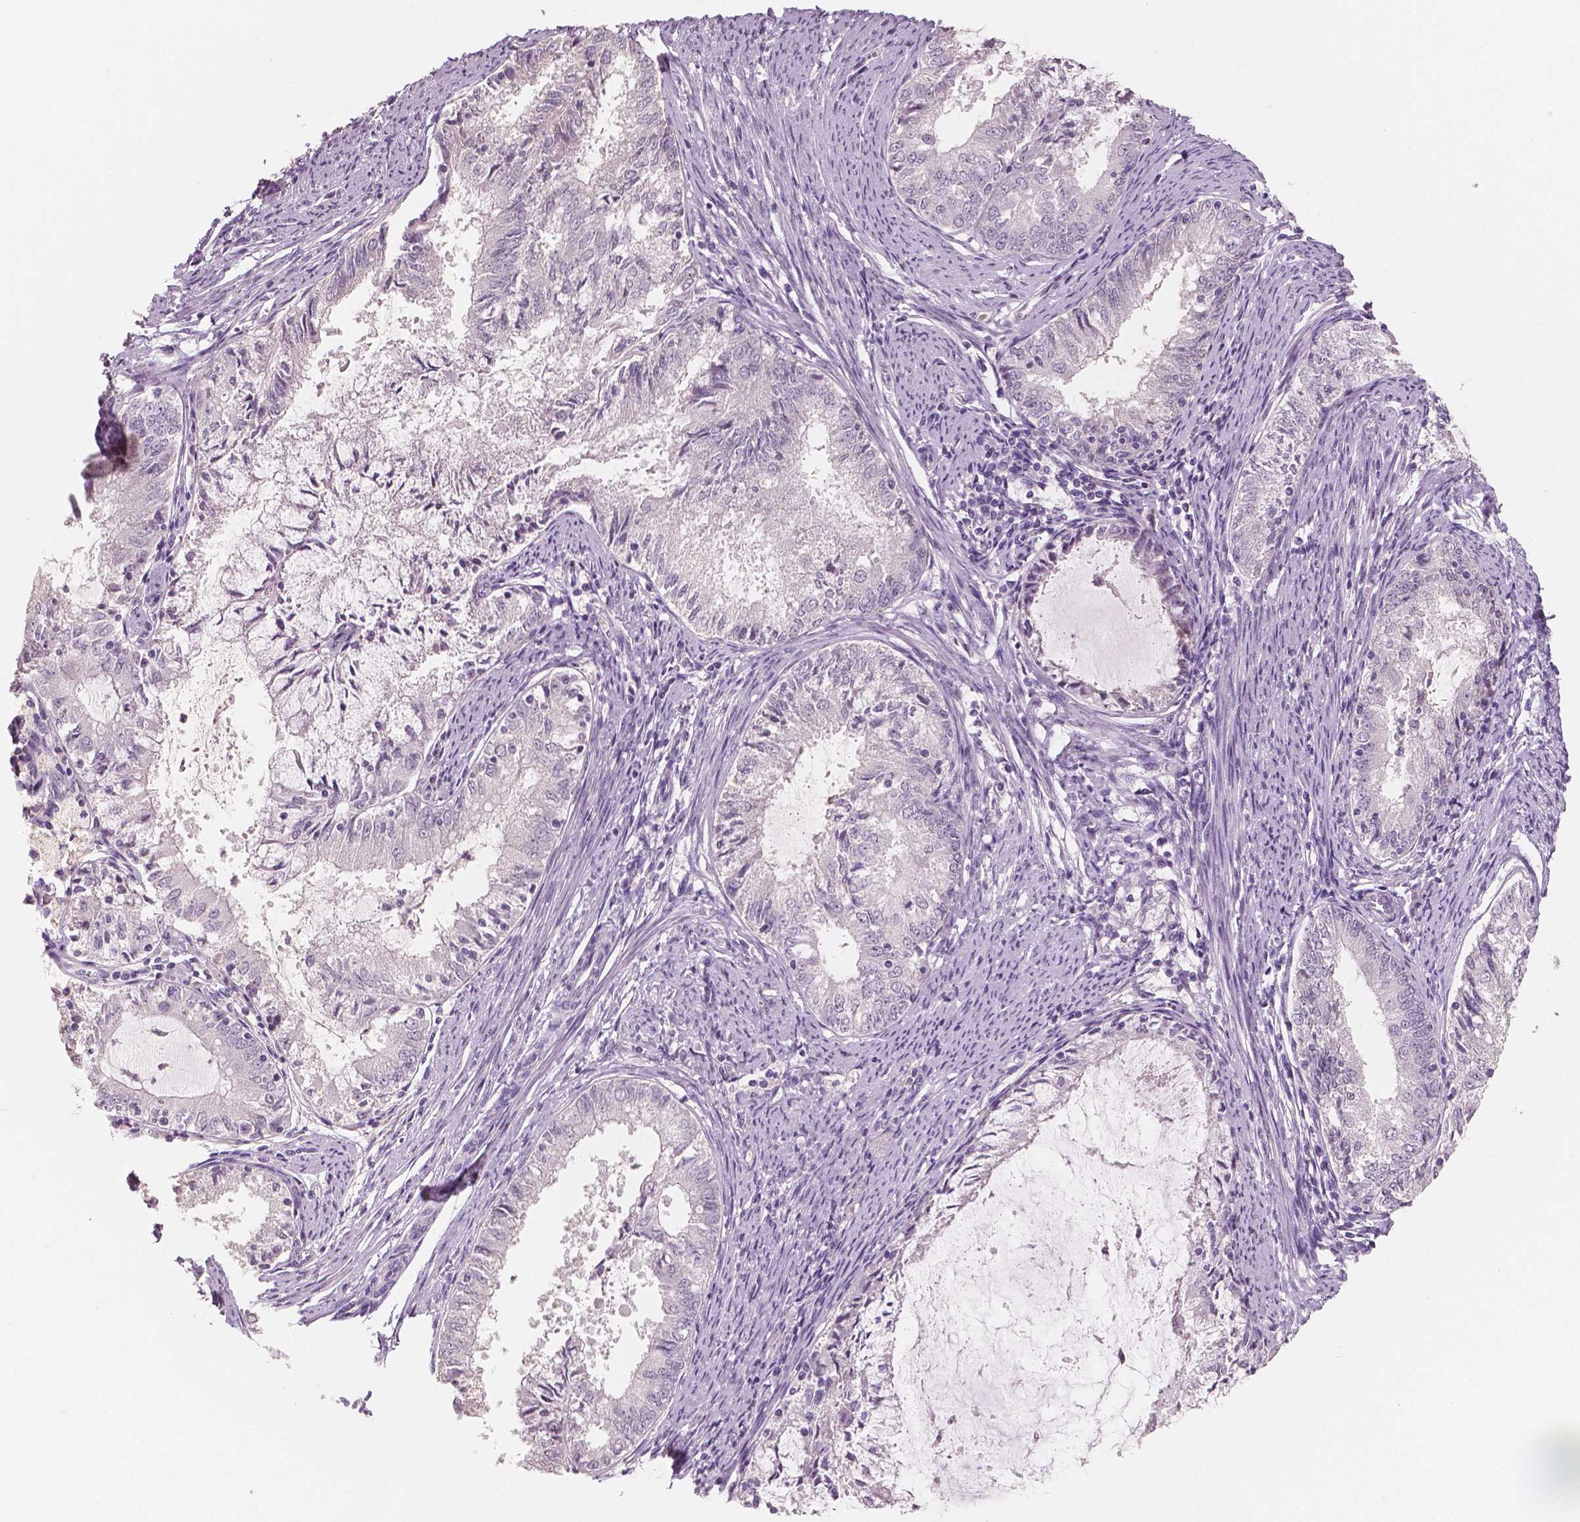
{"staining": {"intensity": "negative", "quantity": "none", "location": "none"}, "tissue": "endometrial cancer", "cell_type": "Tumor cells", "image_type": "cancer", "snomed": [{"axis": "morphology", "description": "Adenocarcinoma, NOS"}, {"axis": "topography", "description": "Endometrium"}], "caption": "Immunohistochemistry image of neoplastic tissue: endometrial adenocarcinoma stained with DAB exhibits no significant protein staining in tumor cells. Nuclei are stained in blue.", "gene": "NECAB1", "patient": {"sex": "female", "age": 57}}